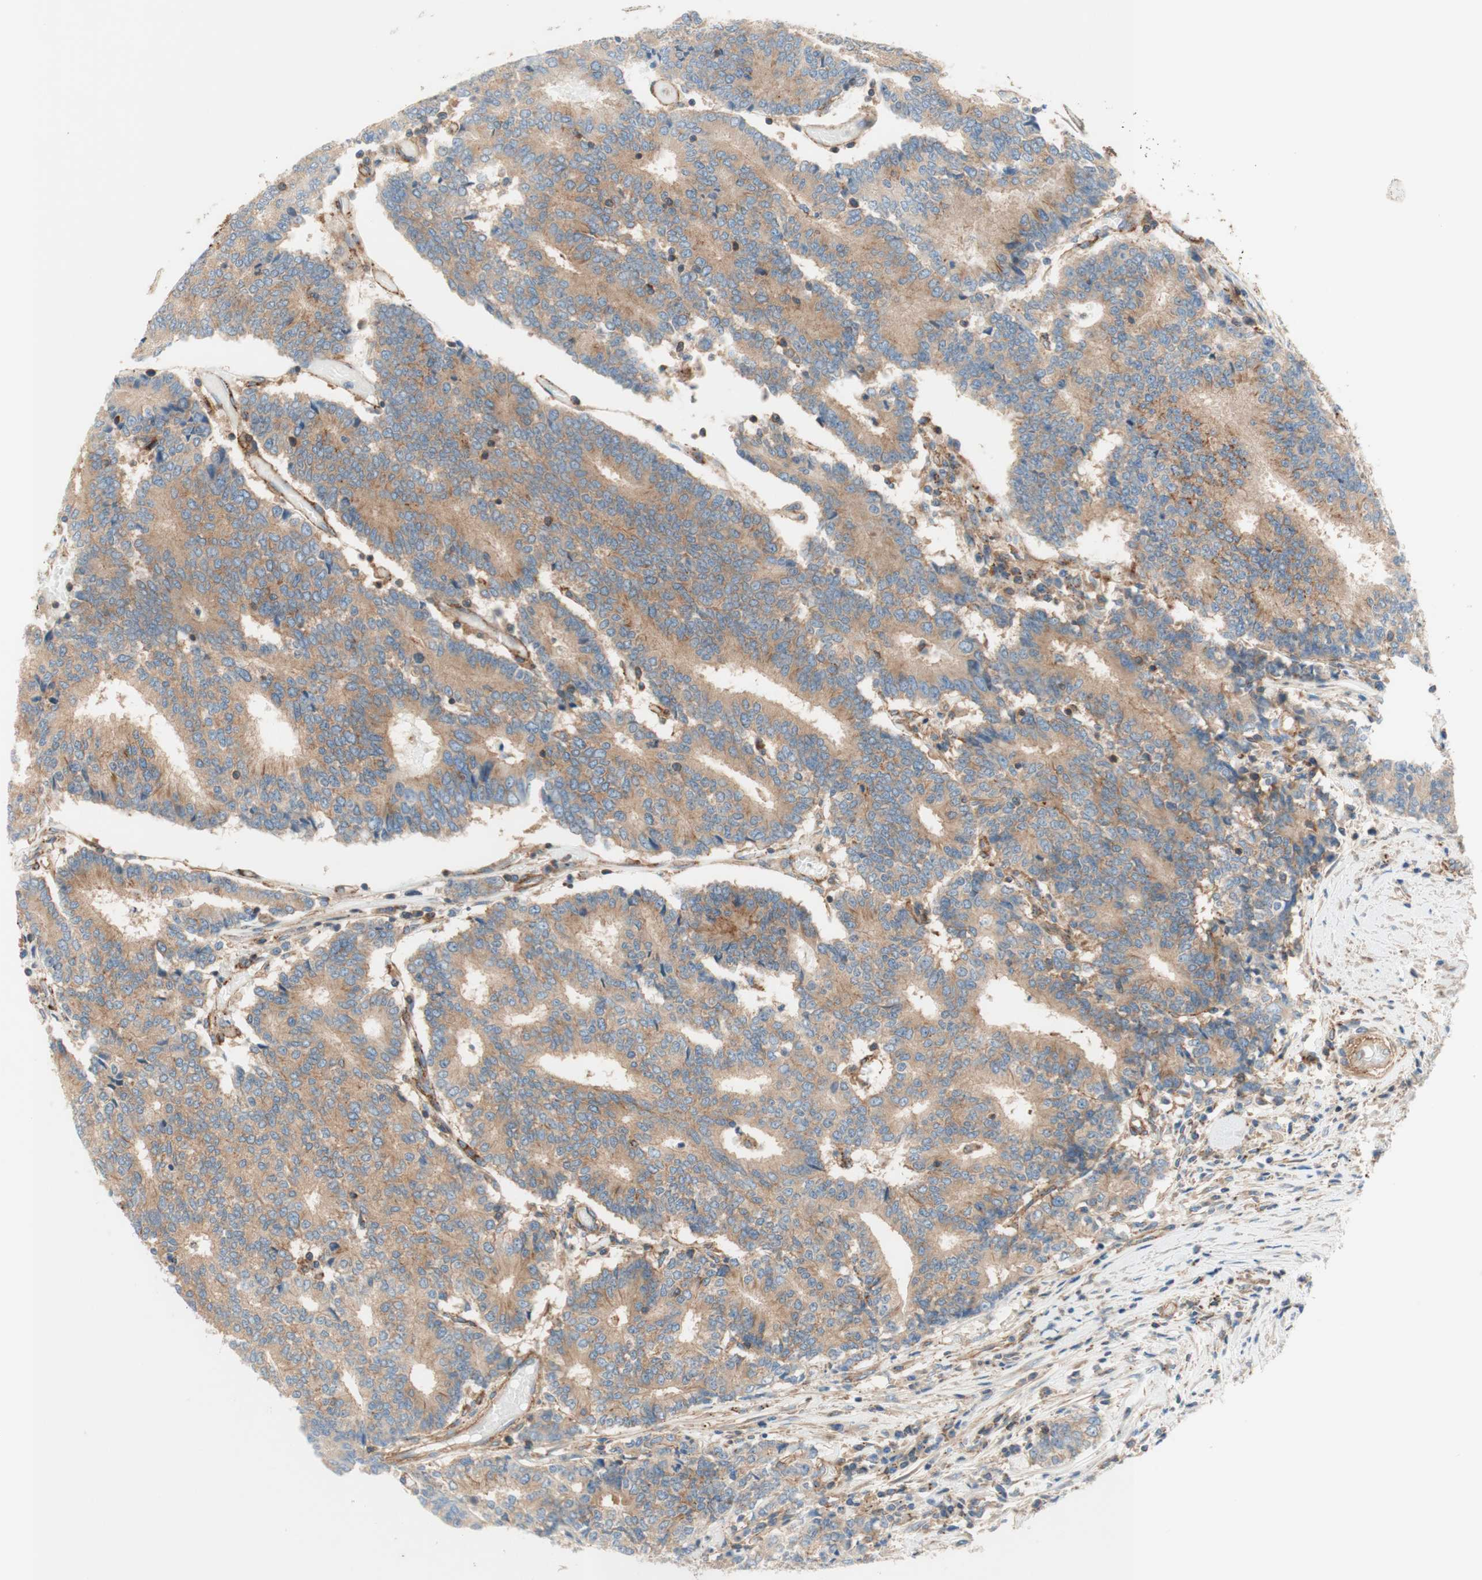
{"staining": {"intensity": "moderate", "quantity": ">75%", "location": "cytoplasmic/membranous"}, "tissue": "prostate cancer", "cell_type": "Tumor cells", "image_type": "cancer", "snomed": [{"axis": "morphology", "description": "Normal tissue, NOS"}, {"axis": "morphology", "description": "Adenocarcinoma, High grade"}, {"axis": "topography", "description": "Prostate"}, {"axis": "topography", "description": "Seminal veicle"}], "caption": "Protein expression analysis of human prostate cancer reveals moderate cytoplasmic/membranous staining in about >75% of tumor cells. (IHC, brightfield microscopy, high magnification).", "gene": "VPS26A", "patient": {"sex": "male", "age": 55}}